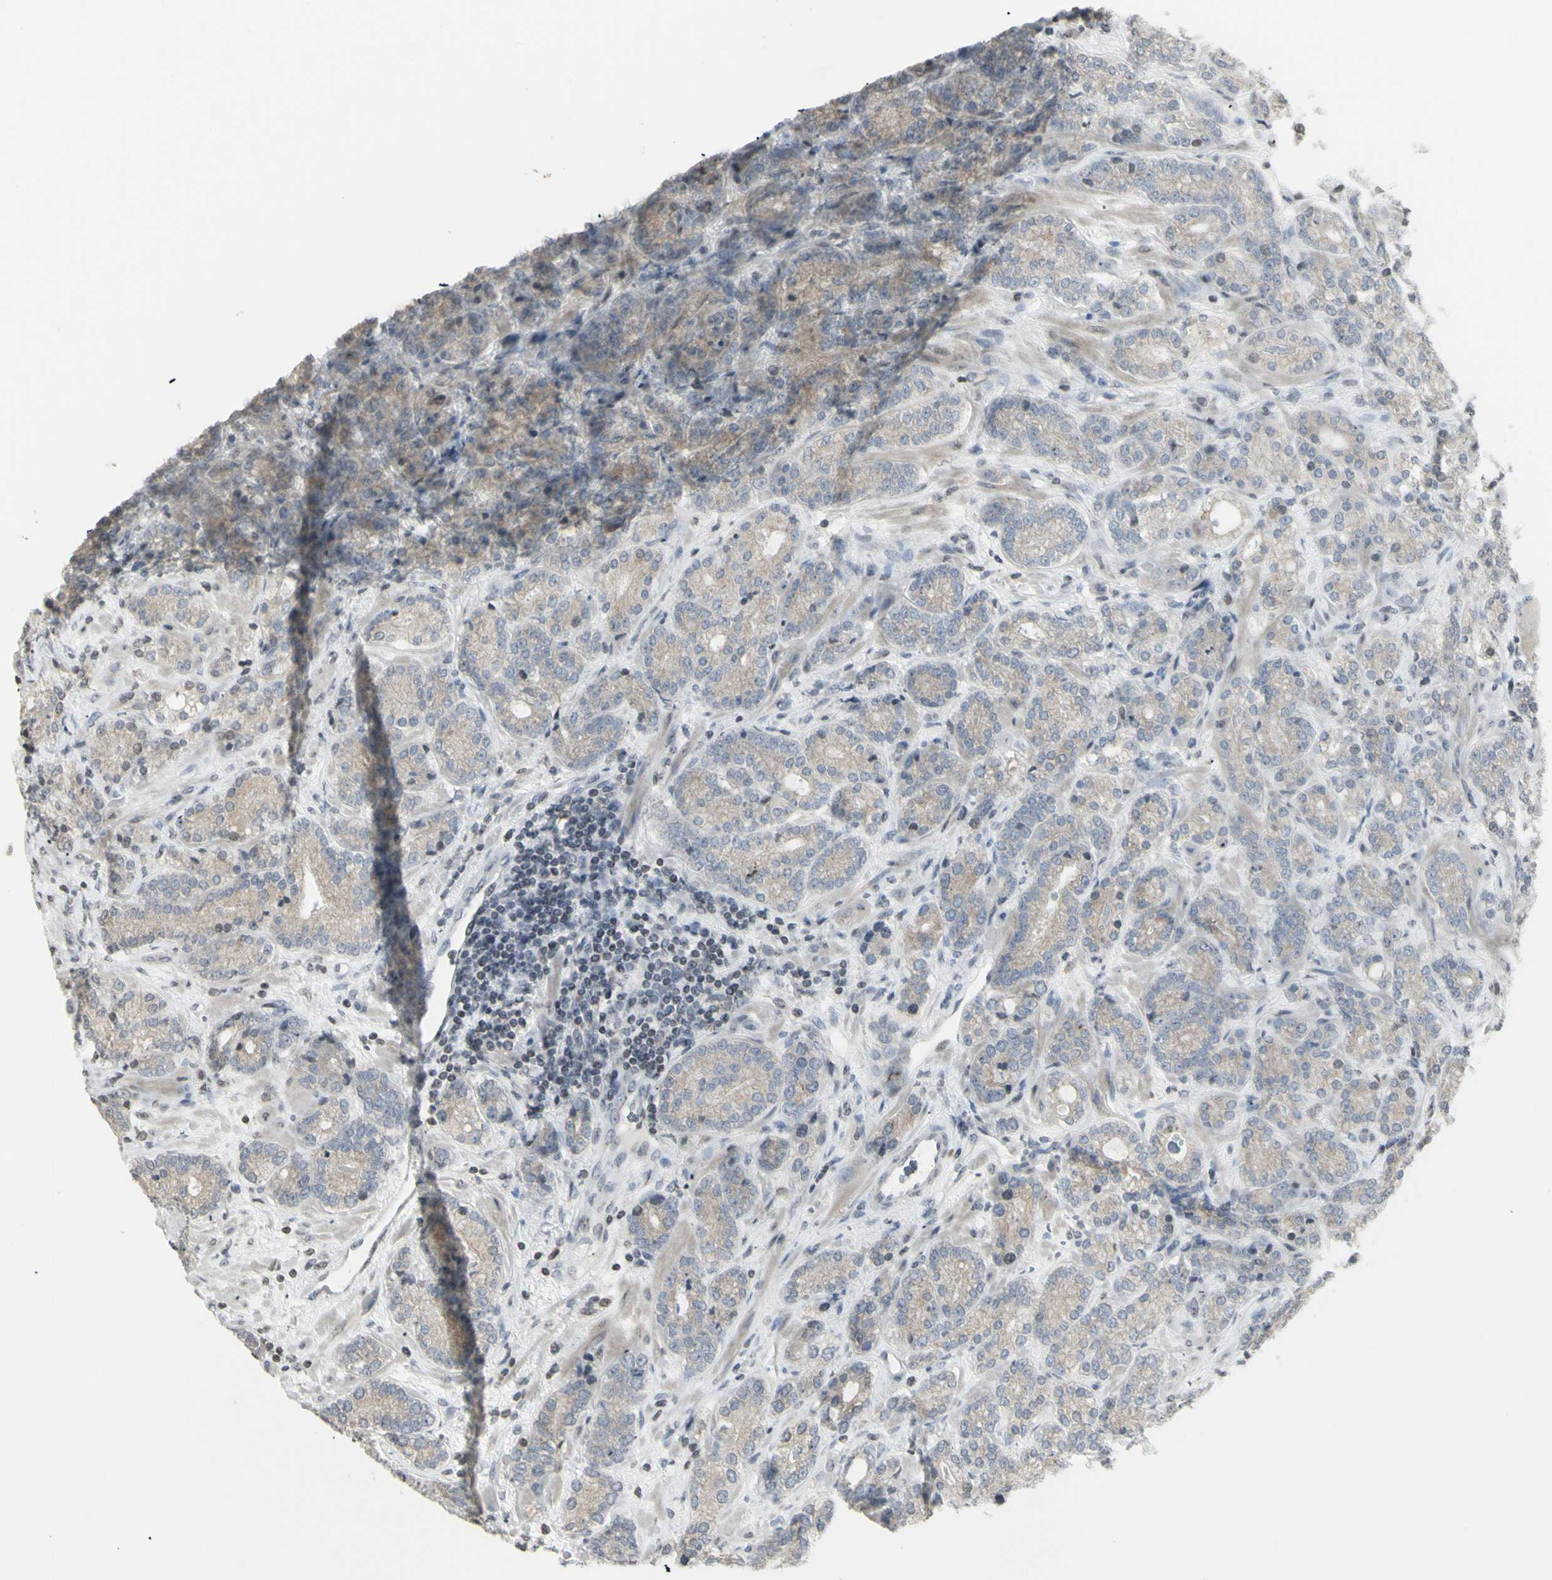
{"staining": {"intensity": "weak", "quantity": ">75%", "location": "cytoplasmic/membranous"}, "tissue": "prostate cancer", "cell_type": "Tumor cells", "image_type": "cancer", "snomed": [{"axis": "morphology", "description": "Adenocarcinoma, High grade"}, {"axis": "topography", "description": "Prostate"}], "caption": "The photomicrograph exhibits a brown stain indicating the presence of a protein in the cytoplasmic/membranous of tumor cells in prostate high-grade adenocarcinoma. (DAB = brown stain, brightfield microscopy at high magnification).", "gene": "MUC5AC", "patient": {"sex": "male", "age": 61}}